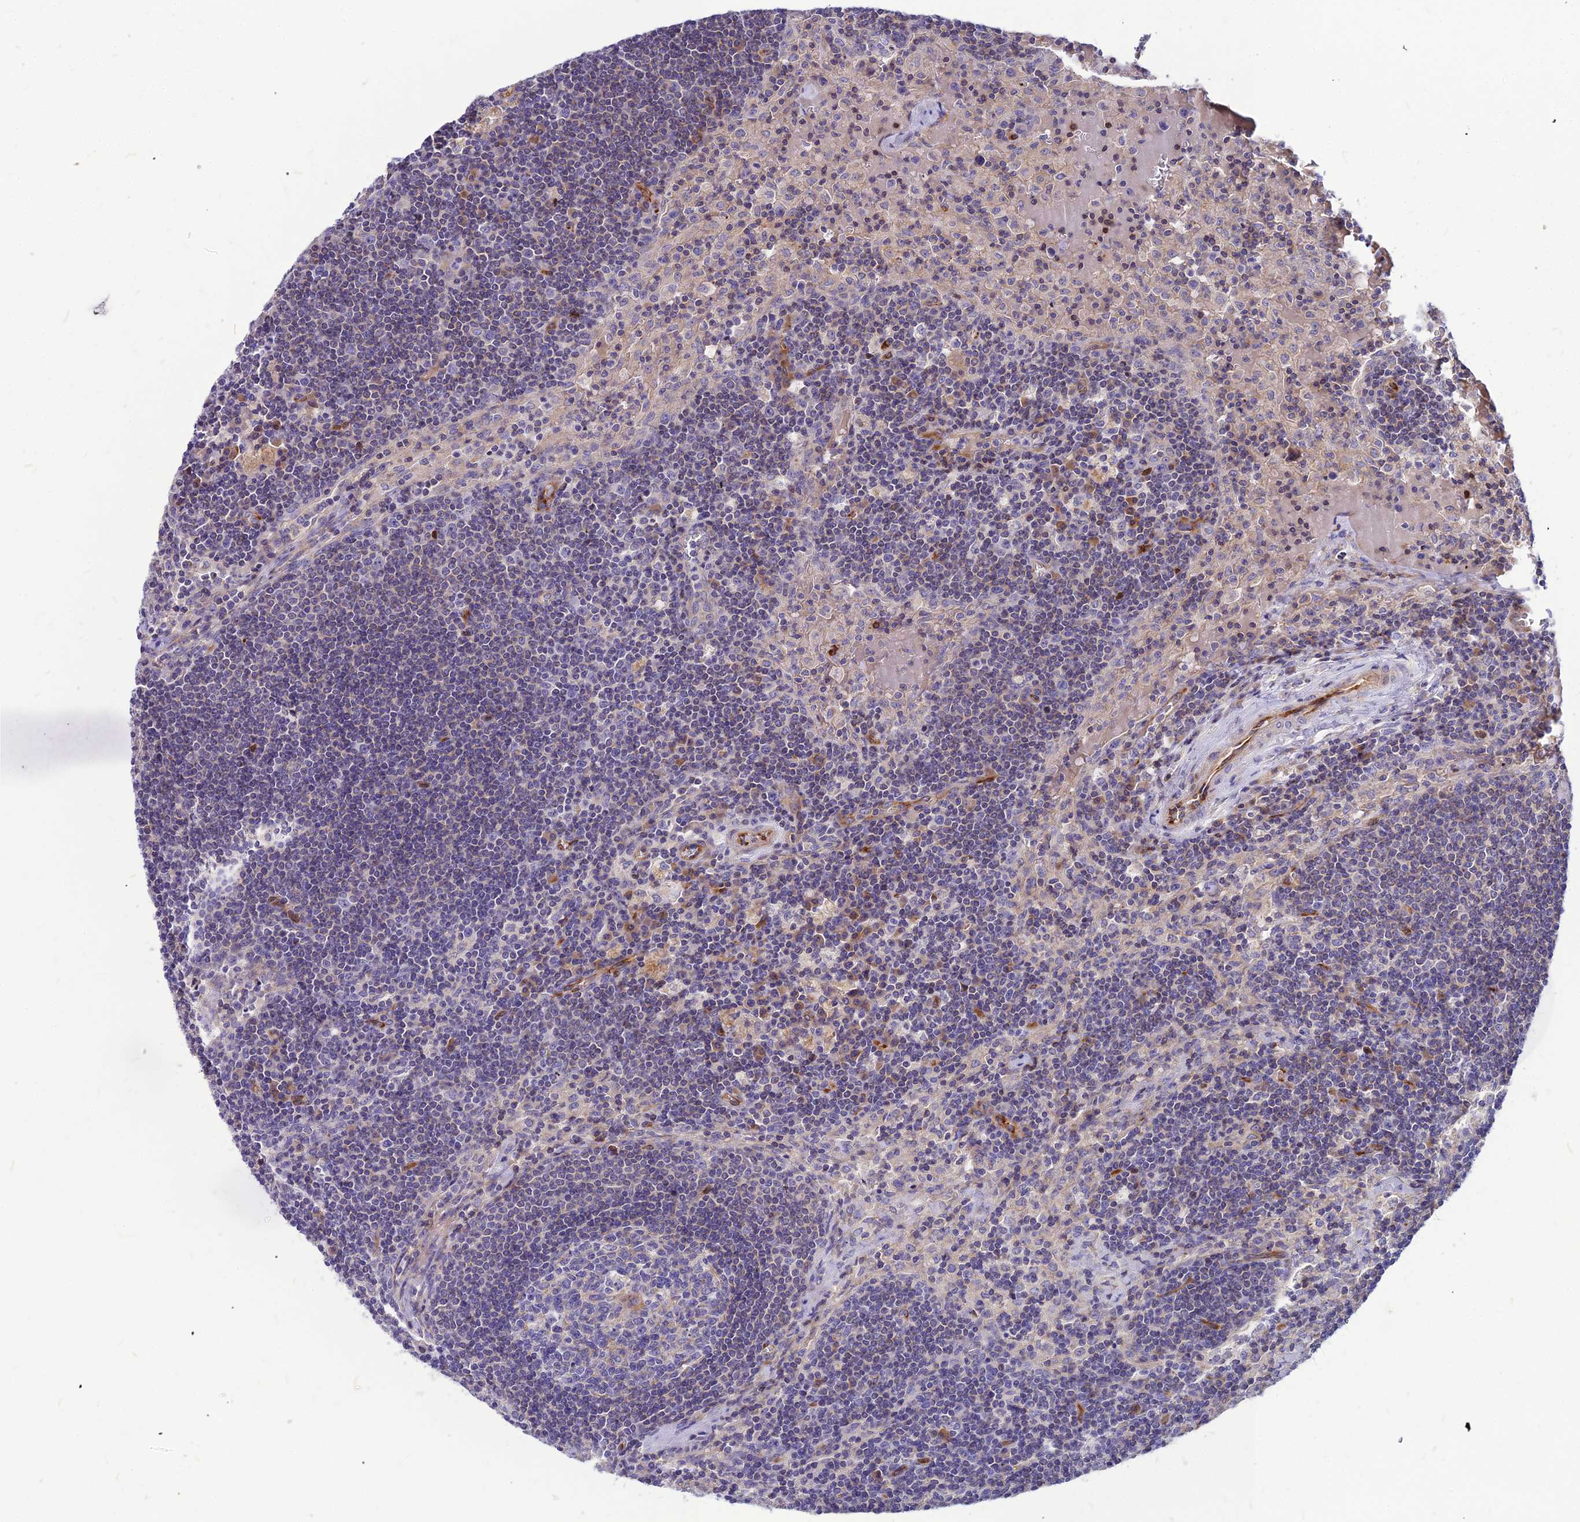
{"staining": {"intensity": "moderate", "quantity": "<25%", "location": "cytoplasmic/membranous"}, "tissue": "lymph node", "cell_type": "Germinal center cells", "image_type": "normal", "snomed": [{"axis": "morphology", "description": "Normal tissue, NOS"}, {"axis": "topography", "description": "Lymph node"}], "caption": "Immunohistochemistry (DAB) staining of benign lymph node exhibits moderate cytoplasmic/membranous protein expression in about <25% of germinal center cells. (DAB (3,3'-diaminobenzidine) IHC with brightfield microscopy, high magnification).", "gene": "ASPHD1", "patient": {"sex": "male", "age": 58}}